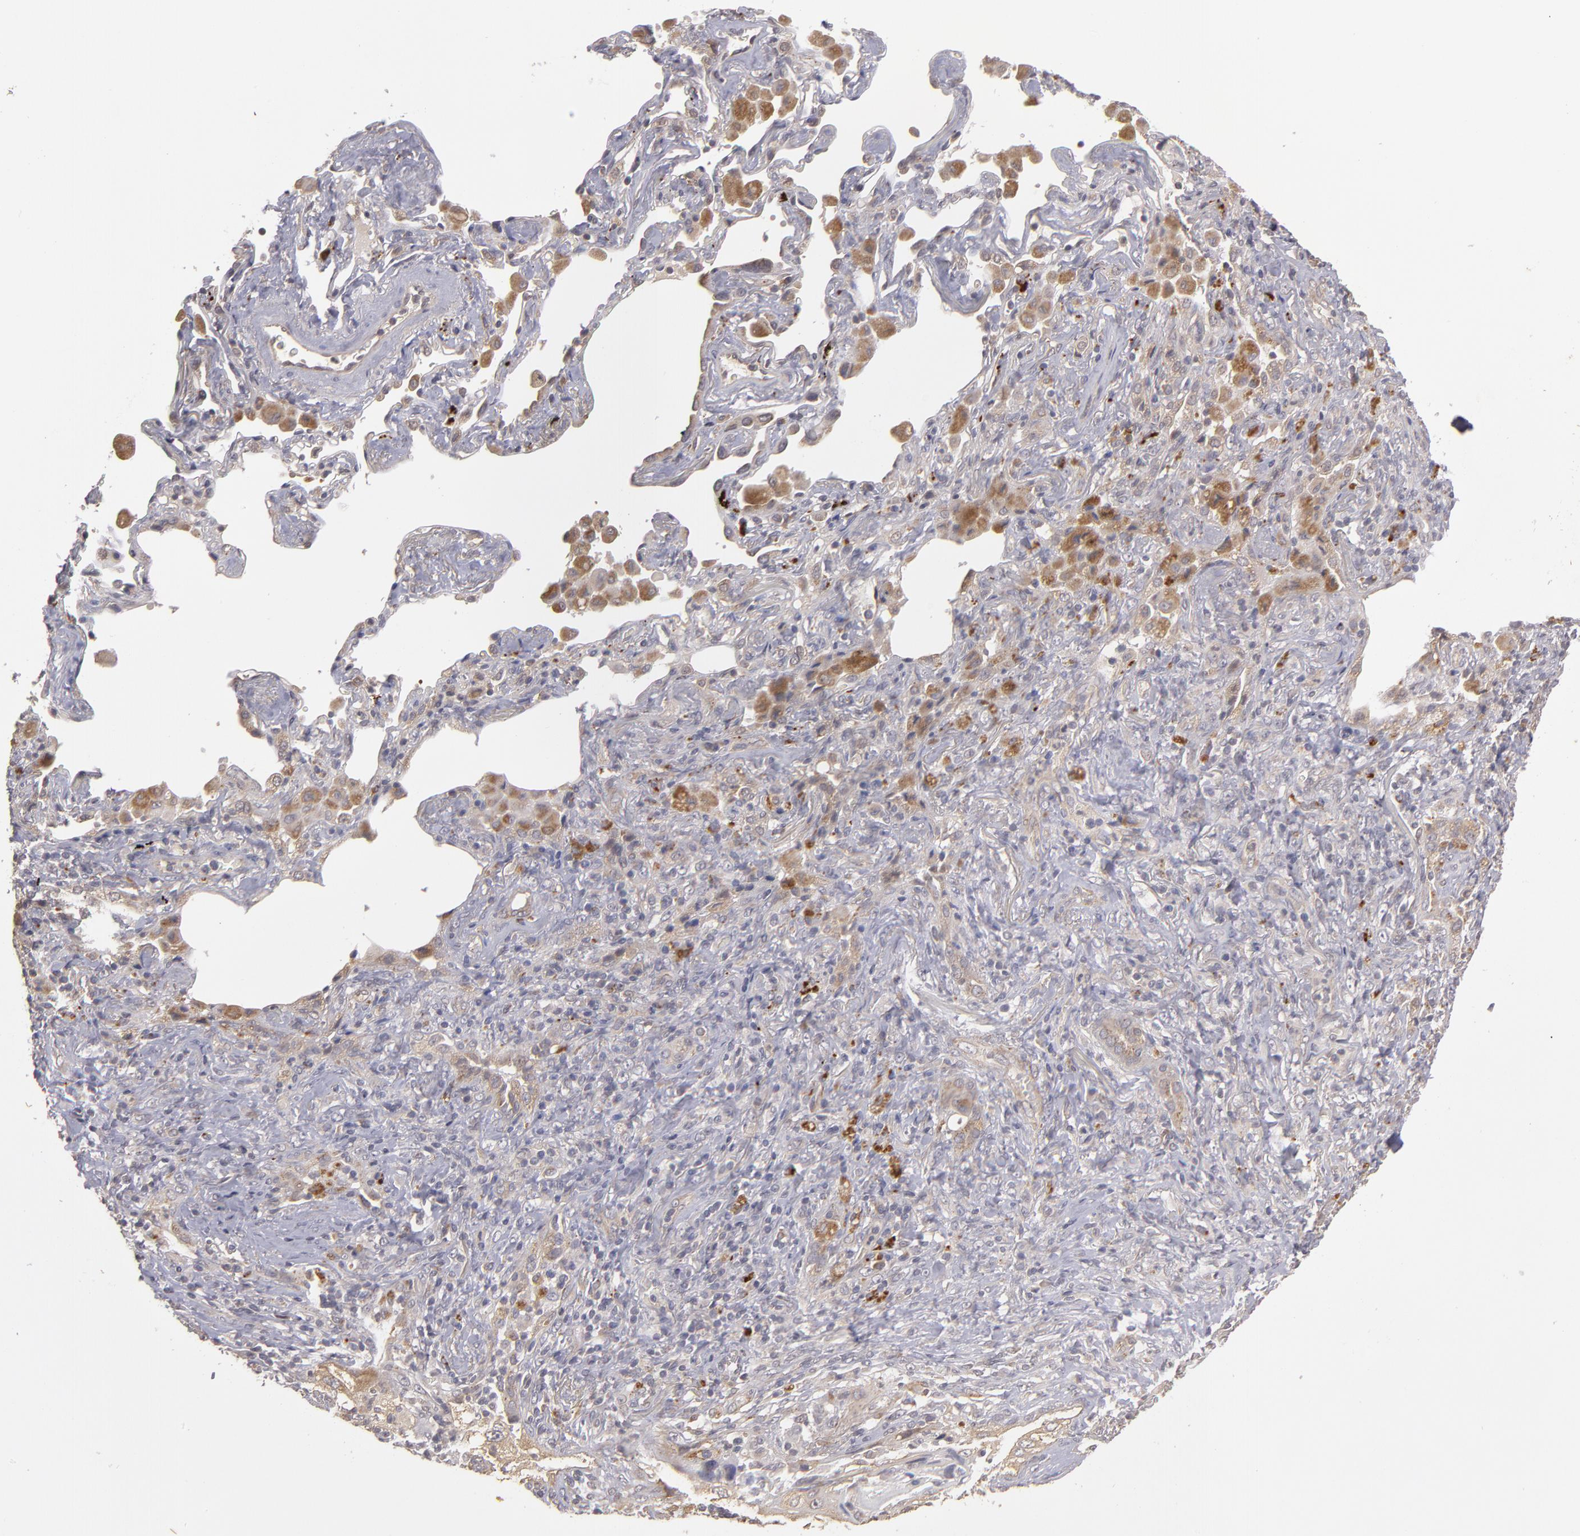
{"staining": {"intensity": "weak", "quantity": ">75%", "location": "cytoplasmic/membranous"}, "tissue": "lung cancer", "cell_type": "Tumor cells", "image_type": "cancer", "snomed": [{"axis": "morphology", "description": "Squamous cell carcinoma, NOS"}, {"axis": "topography", "description": "Lung"}], "caption": "There is low levels of weak cytoplasmic/membranous positivity in tumor cells of lung cancer (squamous cell carcinoma), as demonstrated by immunohistochemical staining (brown color).", "gene": "CTSO", "patient": {"sex": "female", "age": 67}}